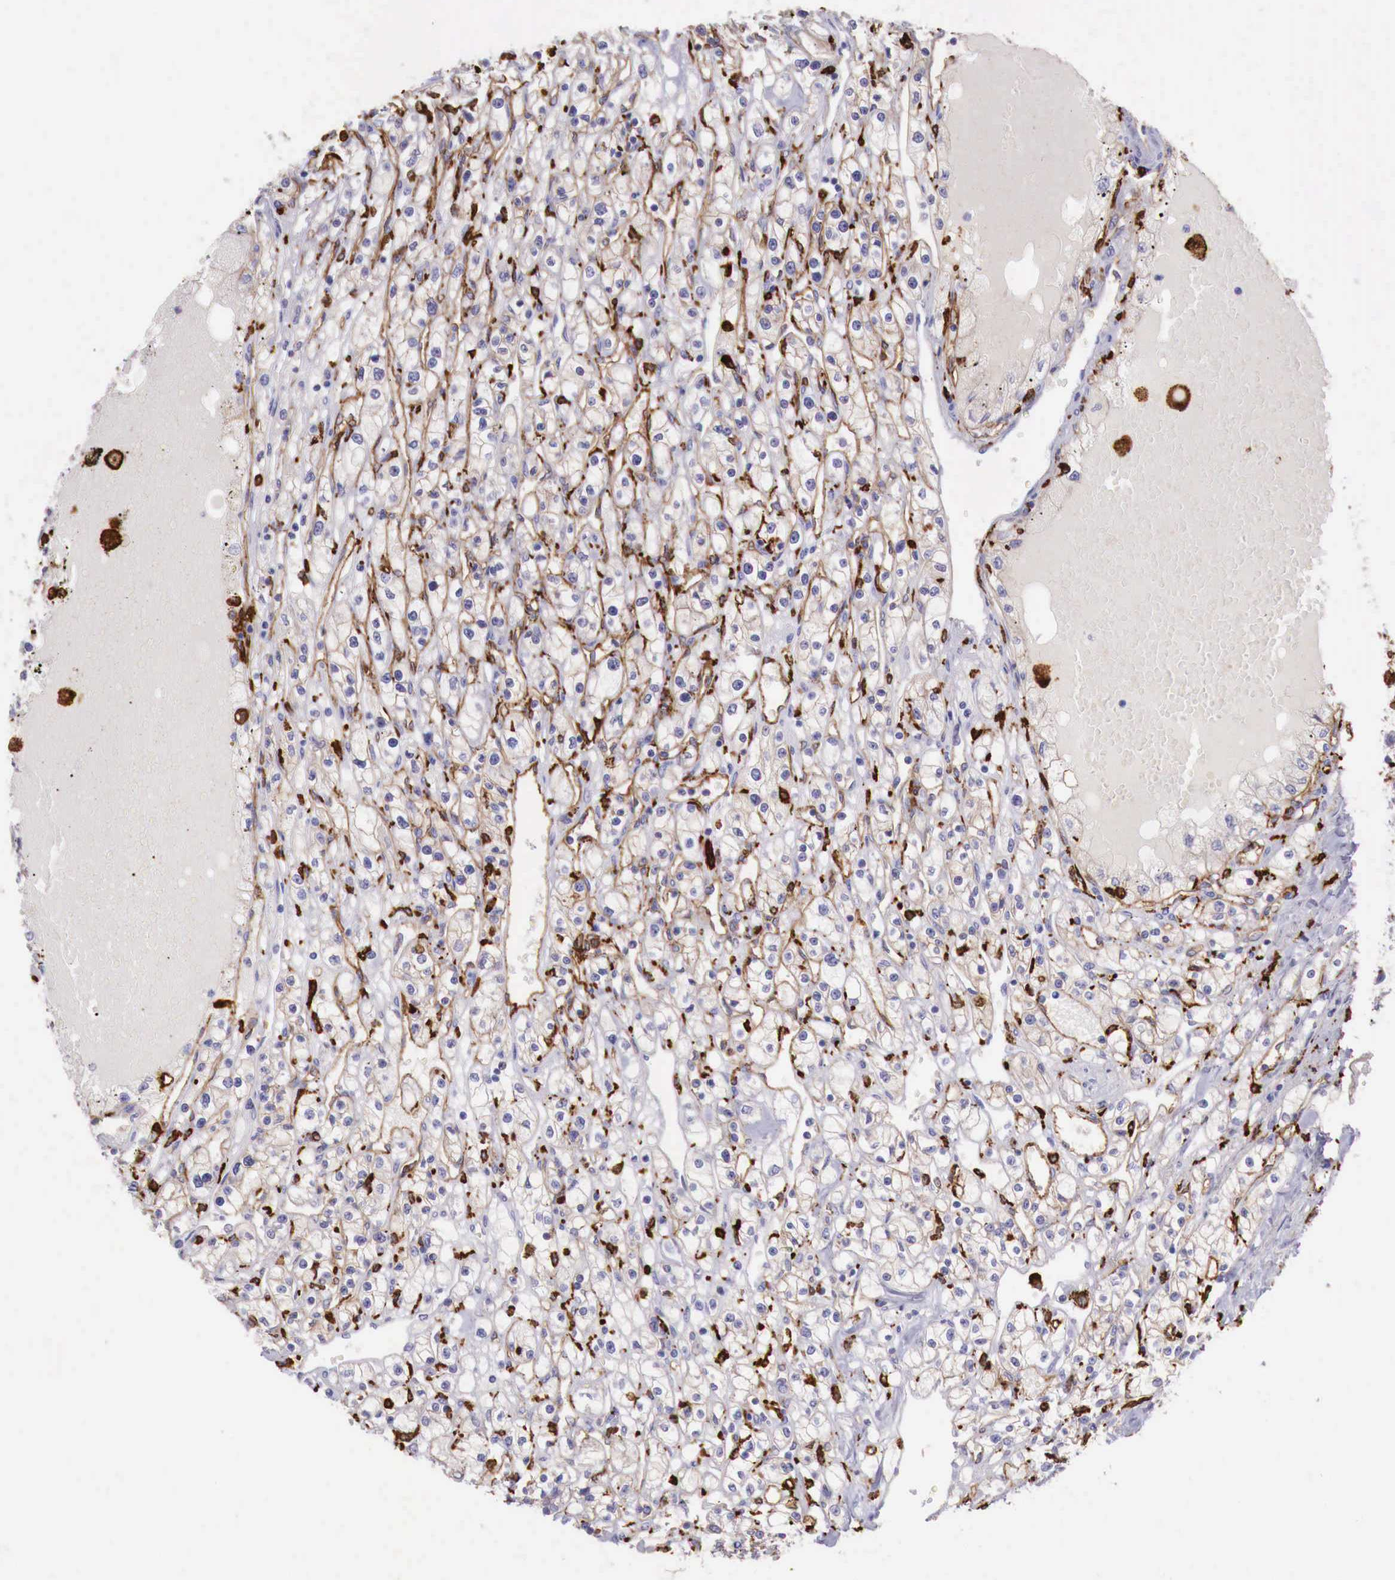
{"staining": {"intensity": "negative", "quantity": "none", "location": "none"}, "tissue": "renal cancer", "cell_type": "Tumor cells", "image_type": "cancer", "snomed": [{"axis": "morphology", "description": "Adenocarcinoma, NOS"}, {"axis": "topography", "description": "Kidney"}], "caption": "Immunohistochemical staining of human adenocarcinoma (renal) shows no significant positivity in tumor cells.", "gene": "MSR1", "patient": {"sex": "male", "age": 56}}